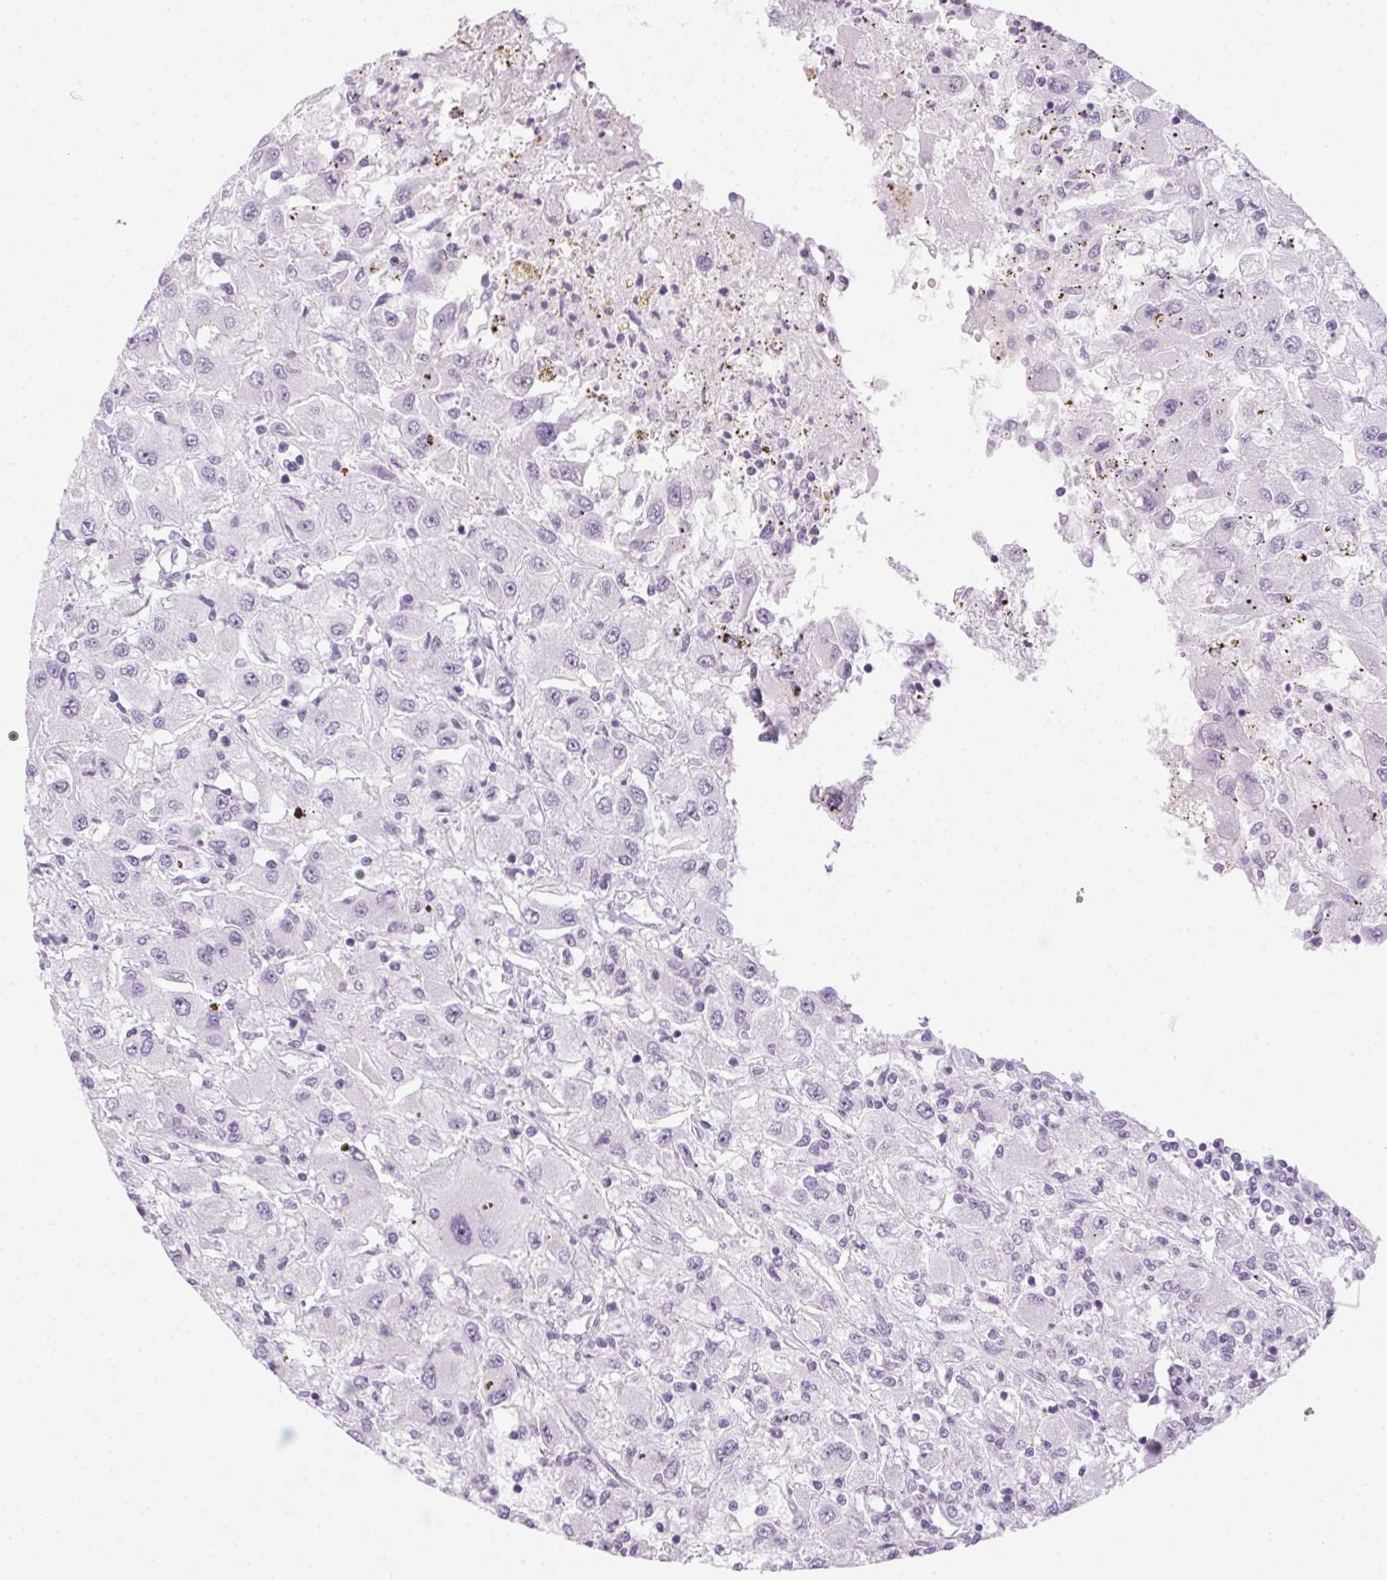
{"staining": {"intensity": "negative", "quantity": "none", "location": "none"}, "tissue": "renal cancer", "cell_type": "Tumor cells", "image_type": "cancer", "snomed": [{"axis": "morphology", "description": "Adenocarcinoma, NOS"}, {"axis": "topography", "description": "Kidney"}], "caption": "Image shows no significant protein expression in tumor cells of renal adenocarcinoma. Brightfield microscopy of IHC stained with DAB (brown) and hematoxylin (blue), captured at high magnification.", "gene": "POPDC2", "patient": {"sex": "female", "age": 67}}